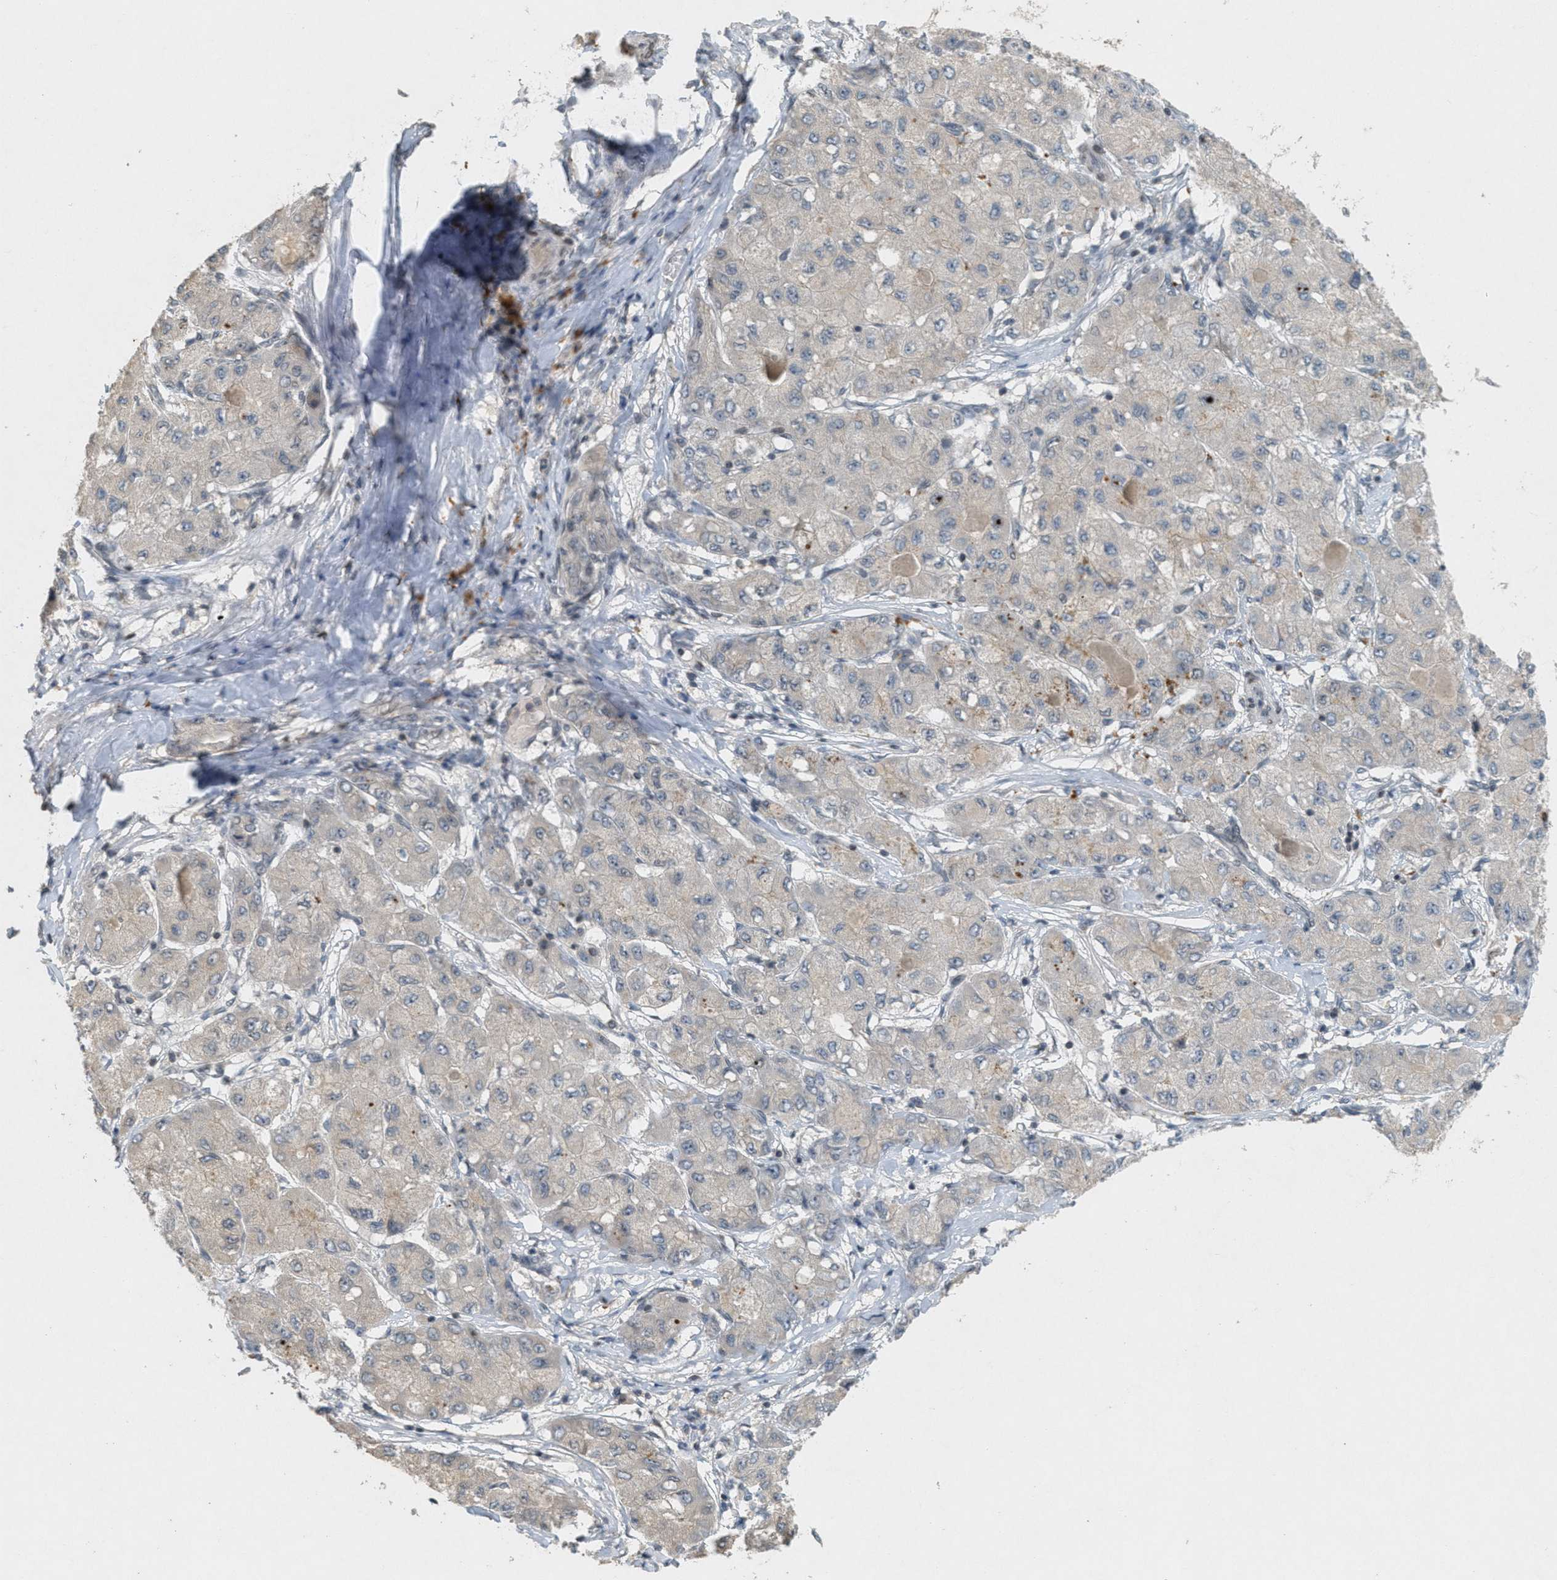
{"staining": {"intensity": "negative", "quantity": "none", "location": "none"}, "tissue": "liver cancer", "cell_type": "Tumor cells", "image_type": "cancer", "snomed": [{"axis": "morphology", "description": "Carcinoma, Hepatocellular, NOS"}, {"axis": "topography", "description": "Liver"}], "caption": "The image exhibits no significant positivity in tumor cells of hepatocellular carcinoma (liver).", "gene": "ABHD6", "patient": {"sex": "male", "age": 80}}